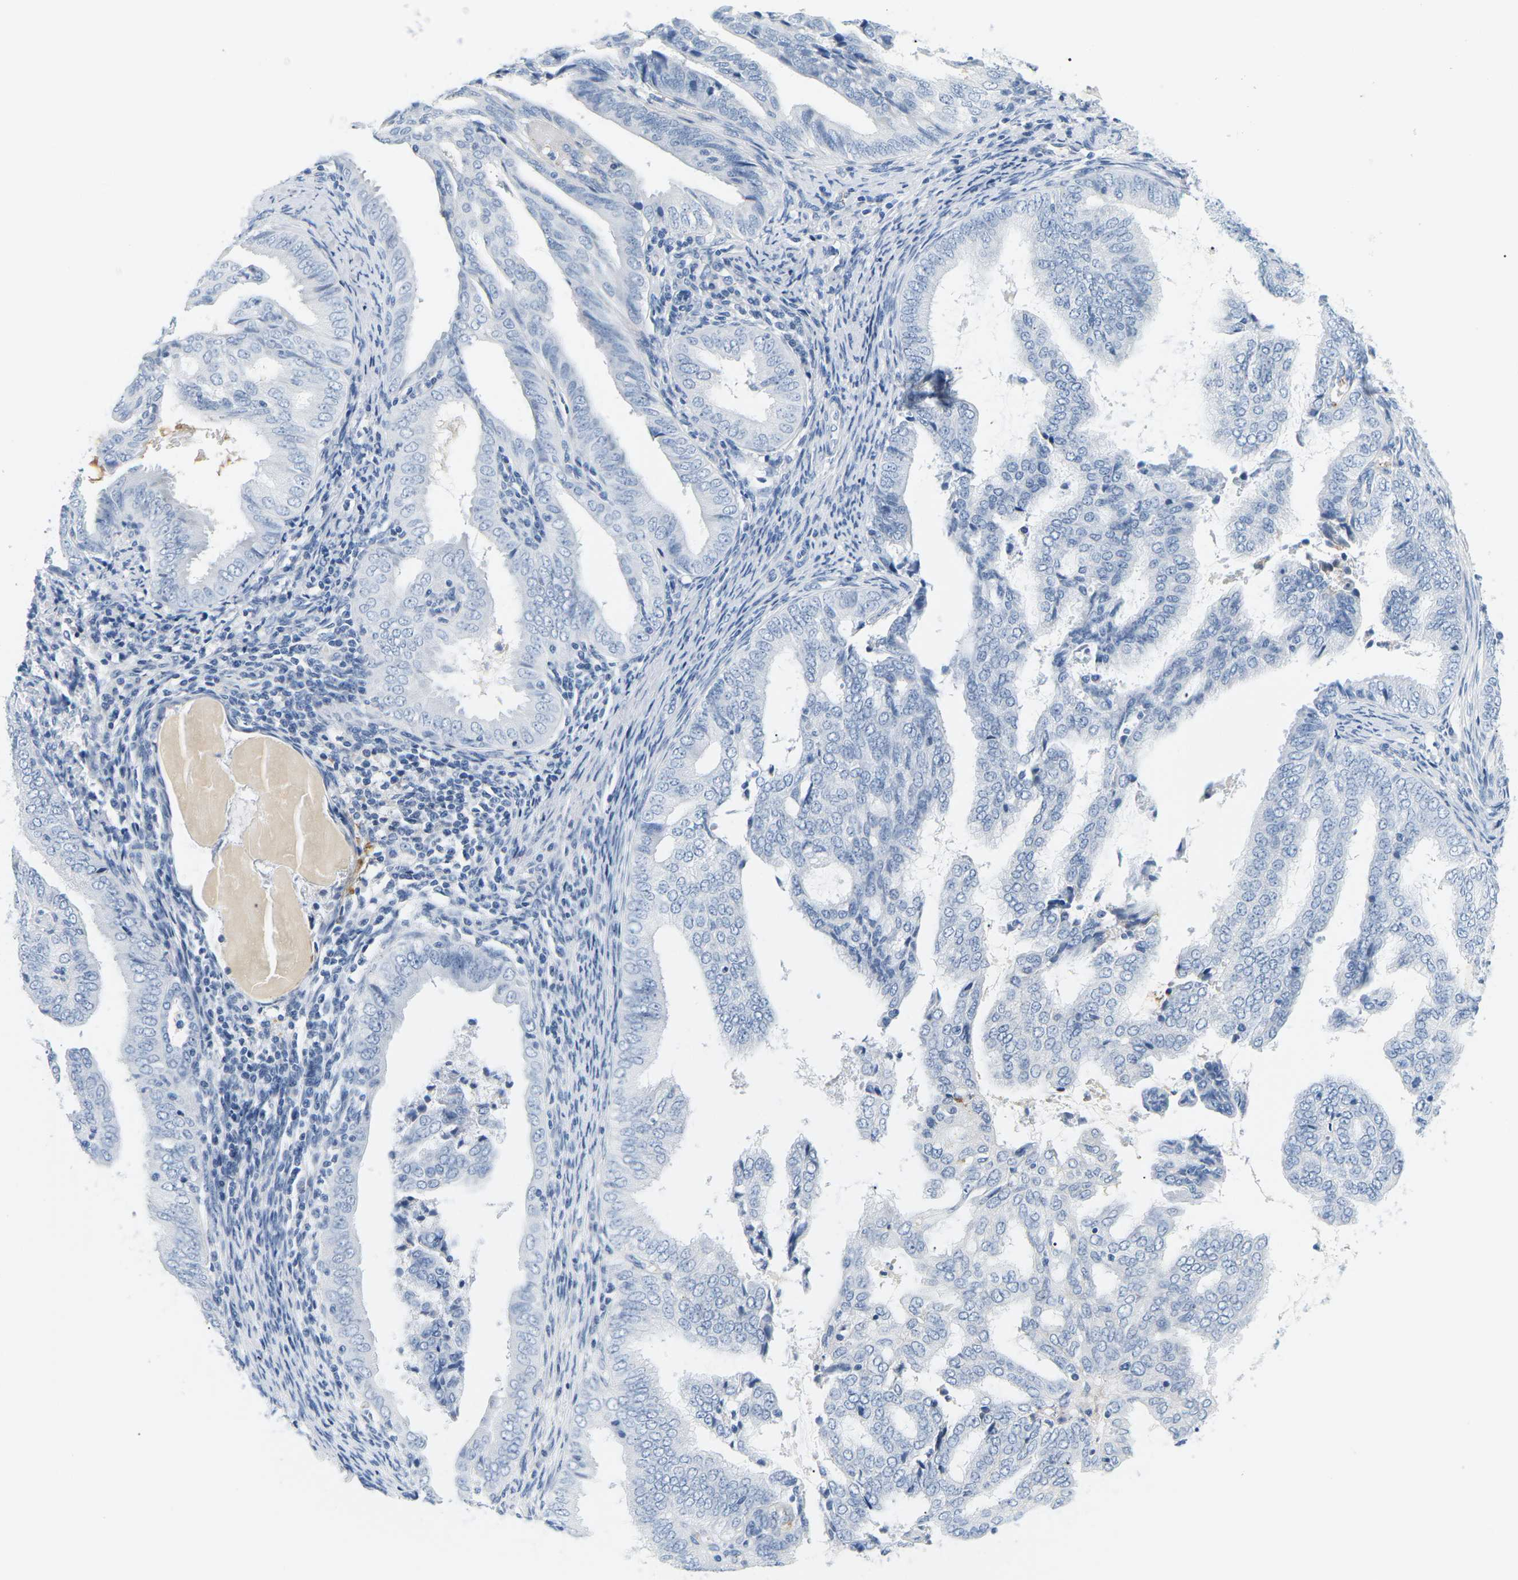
{"staining": {"intensity": "negative", "quantity": "none", "location": "none"}, "tissue": "endometrial cancer", "cell_type": "Tumor cells", "image_type": "cancer", "snomed": [{"axis": "morphology", "description": "Adenocarcinoma, NOS"}, {"axis": "topography", "description": "Endometrium"}], "caption": "This is an immunohistochemistry photomicrograph of endometrial adenocarcinoma. There is no positivity in tumor cells.", "gene": "APOB", "patient": {"sex": "female", "age": 58}}